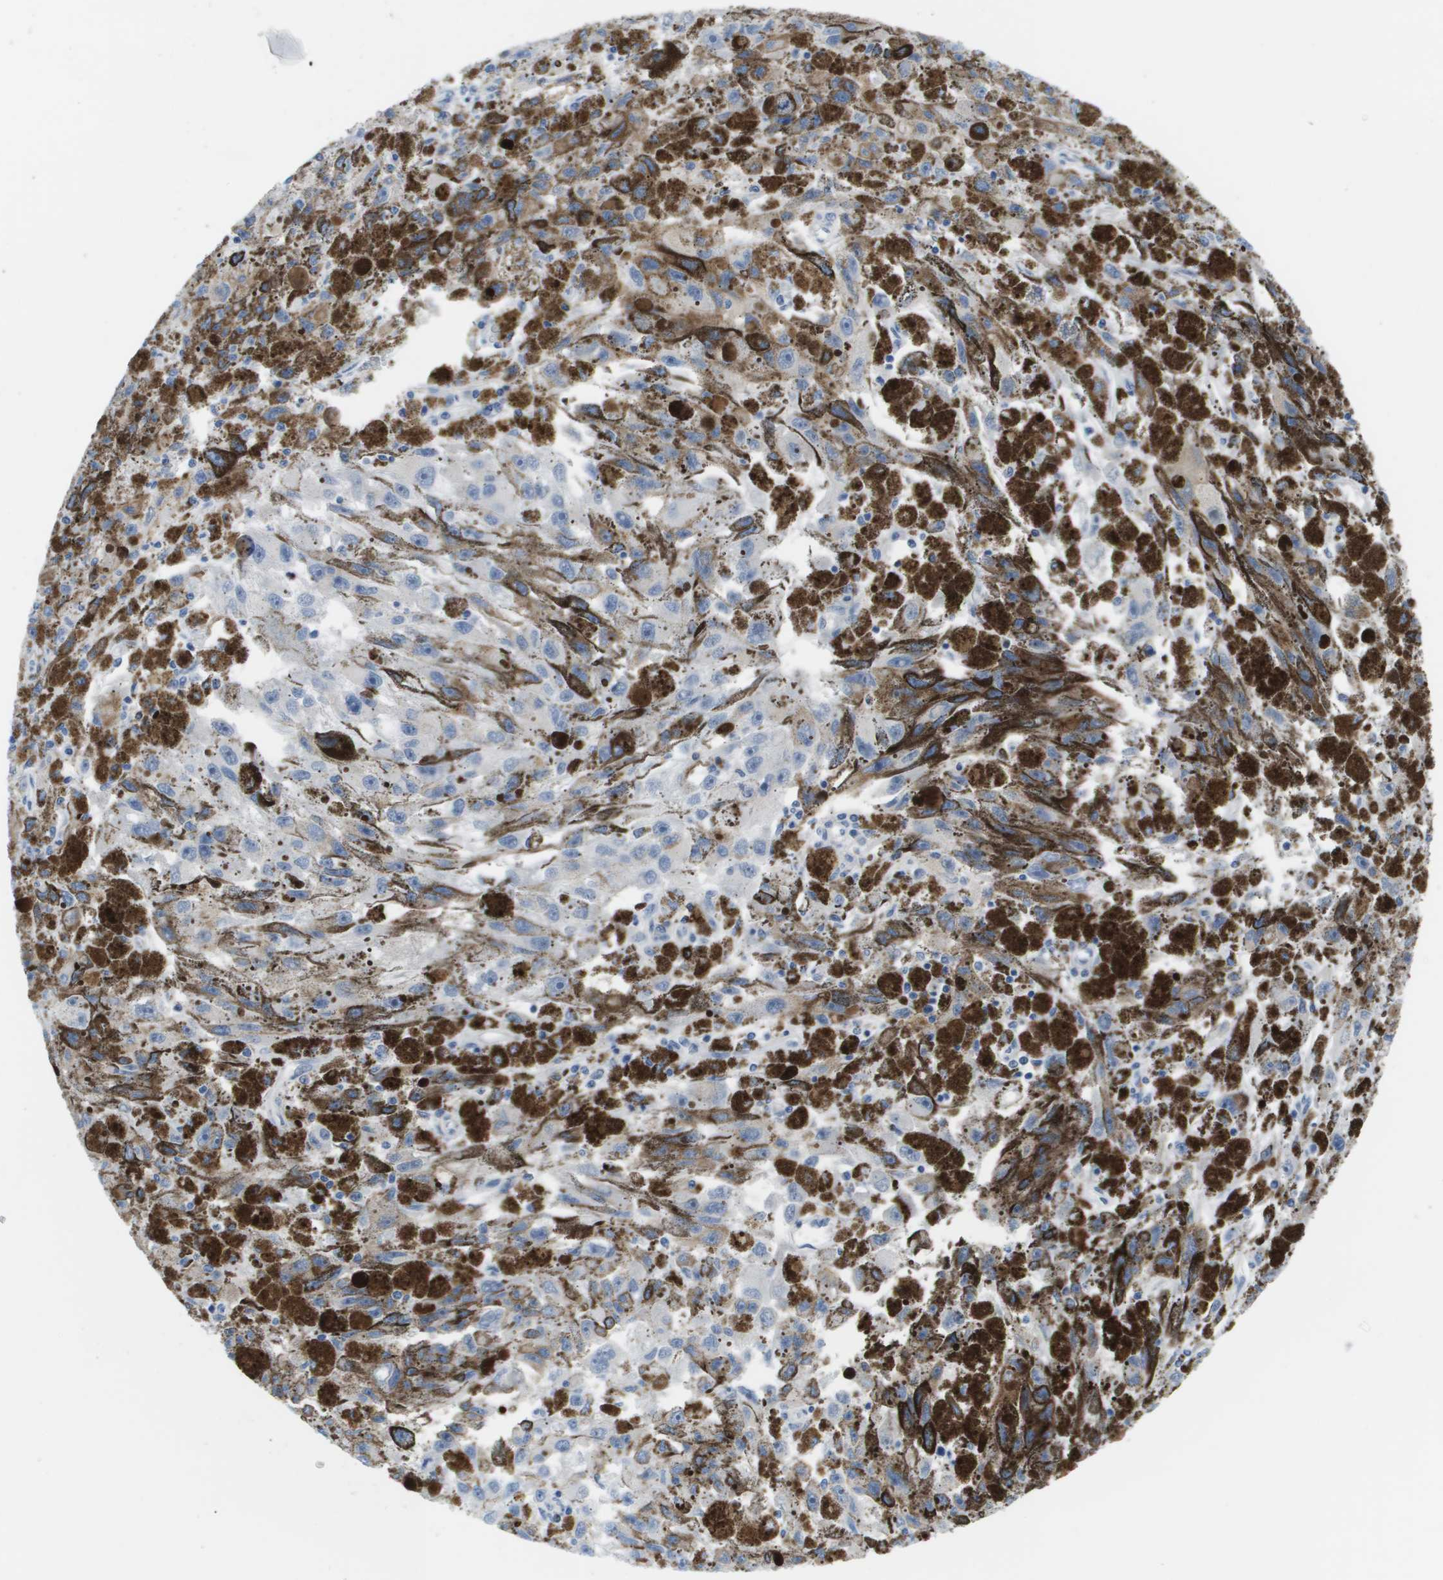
{"staining": {"intensity": "negative", "quantity": "none", "location": "none"}, "tissue": "melanoma", "cell_type": "Tumor cells", "image_type": "cancer", "snomed": [{"axis": "morphology", "description": "Malignant melanoma, NOS"}, {"axis": "topography", "description": "Skin"}], "caption": "Immunohistochemistry (IHC) micrograph of melanoma stained for a protein (brown), which displays no positivity in tumor cells.", "gene": "MS4A1", "patient": {"sex": "female", "age": 104}}